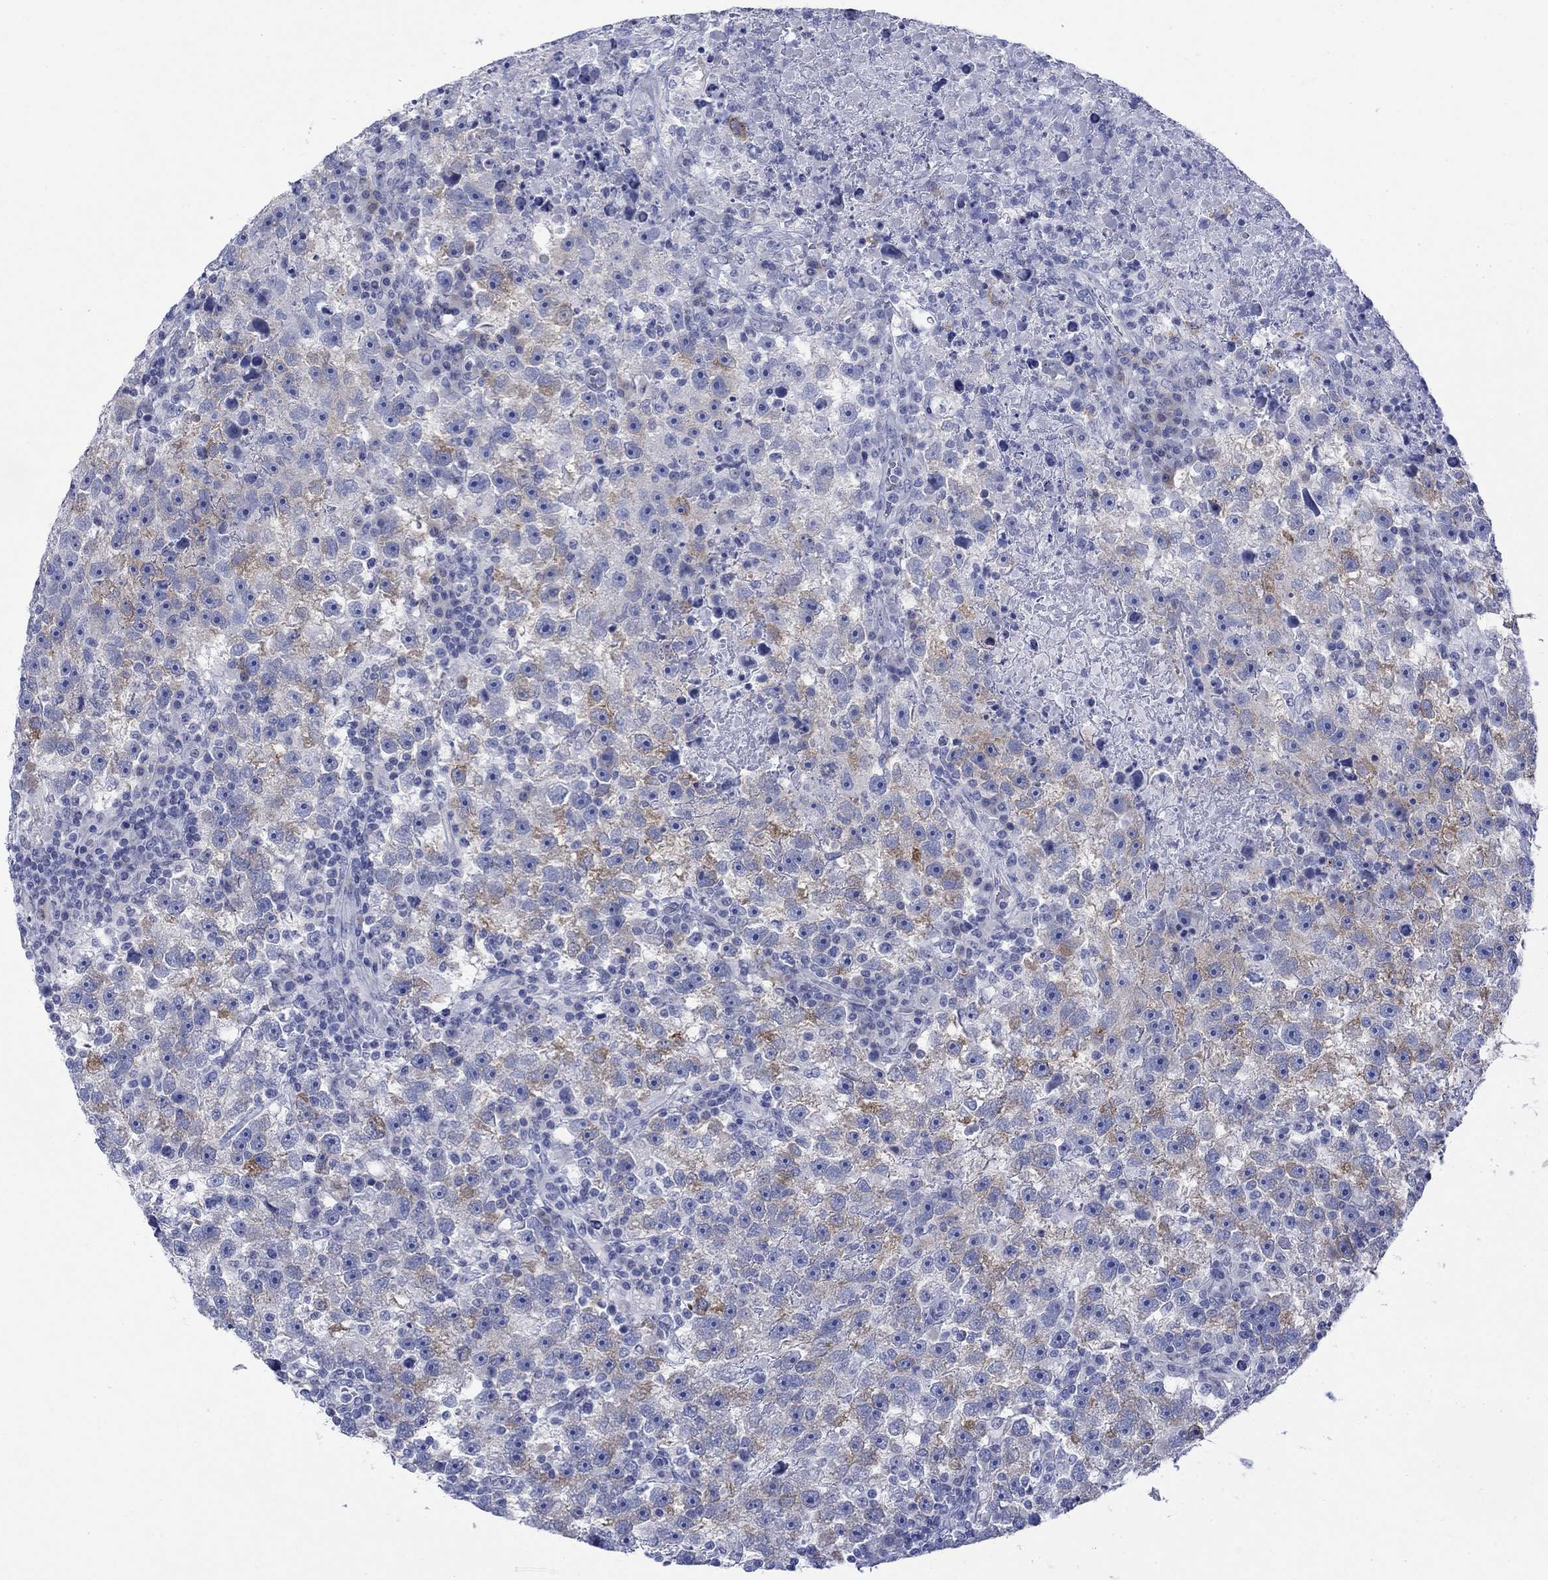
{"staining": {"intensity": "moderate", "quantity": "<25%", "location": "cytoplasmic/membranous"}, "tissue": "testis cancer", "cell_type": "Tumor cells", "image_type": "cancer", "snomed": [{"axis": "morphology", "description": "Seminoma, NOS"}, {"axis": "topography", "description": "Testis"}], "caption": "A photomicrograph of testis cancer (seminoma) stained for a protein shows moderate cytoplasmic/membranous brown staining in tumor cells.", "gene": "IGF2BP3", "patient": {"sex": "male", "age": 47}}